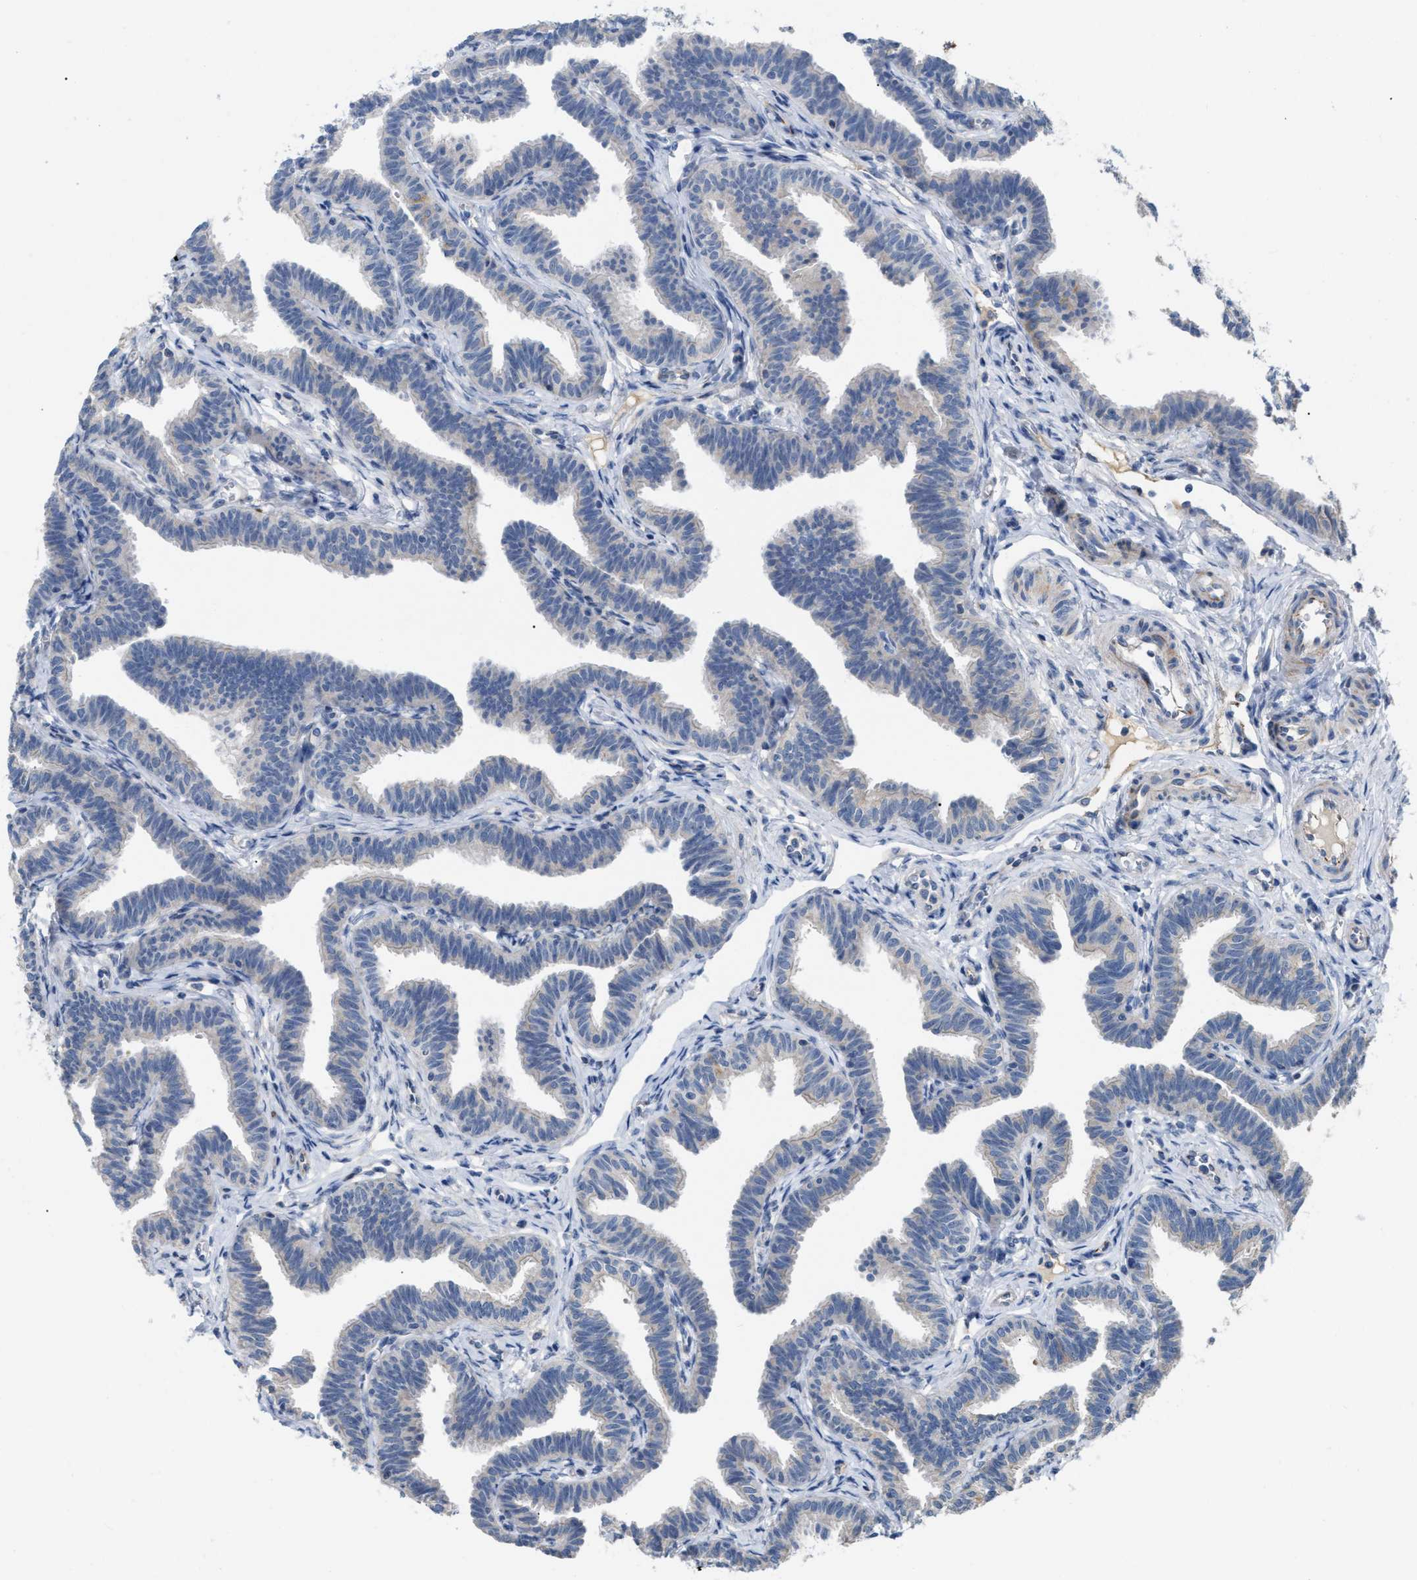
{"staining": {"intensity": "weak", "quantity": "<25%", "location": "cytoplasmic/membranous"}, "tissue": "fallopian tube", "cell_type": "Glandular cells", "image_type": "normal", "snomed": [{"axis": "morphology", "description": "Normal tissue, NOS"}, {"axis": "topography", "description": "Fallopian tube"}, {"axis": "topography", "description": "Ovary"}], "caption": "IHC of normal fallopian tube demonstrates no expression in glandular cells.", "gene": "DHX58", "patient": {"sex": "female", "age": 23}}